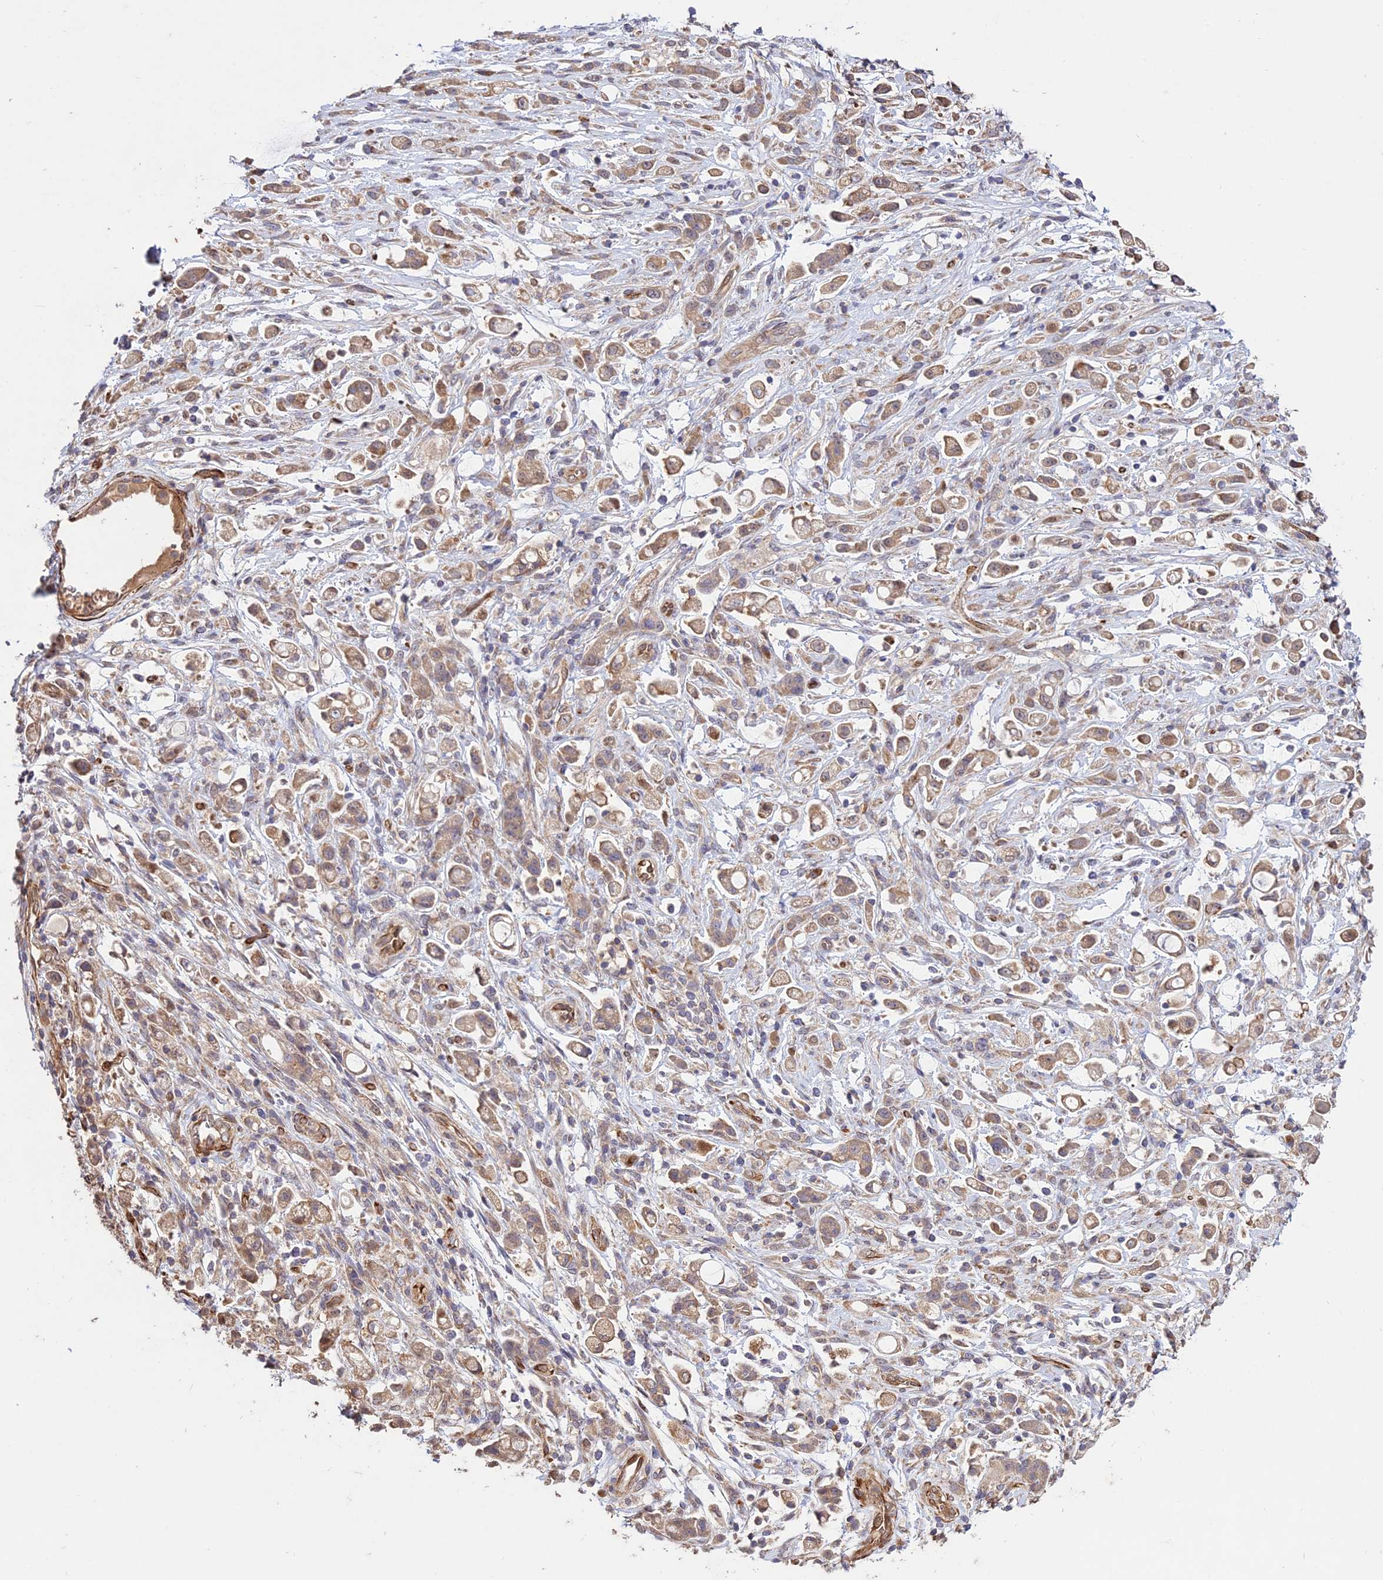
{"staining": {"intensity": "moderate", "quantity": "25%-75%", "location": "cytoplasmic/membranous"}, "tissue": "stomach cancer", "cell_type": "Tumor cells", "image_type": "cancer", "snomed": [{"axis": "morphology", "description": "Adenocarcinoma, NOS"}, {"axis": "topography", "description": "Stomach"}], "caption": "Immunohistochemistry histopathology image of stomach adenocarcinoma stained for a protein (brown), which shows medium levels of moderate cytoplasmic/membranous expression in approximately 25%-75% of tumor cells.", "gene": "GRTP1", "patient": {"sex": "female", "age": 60}}